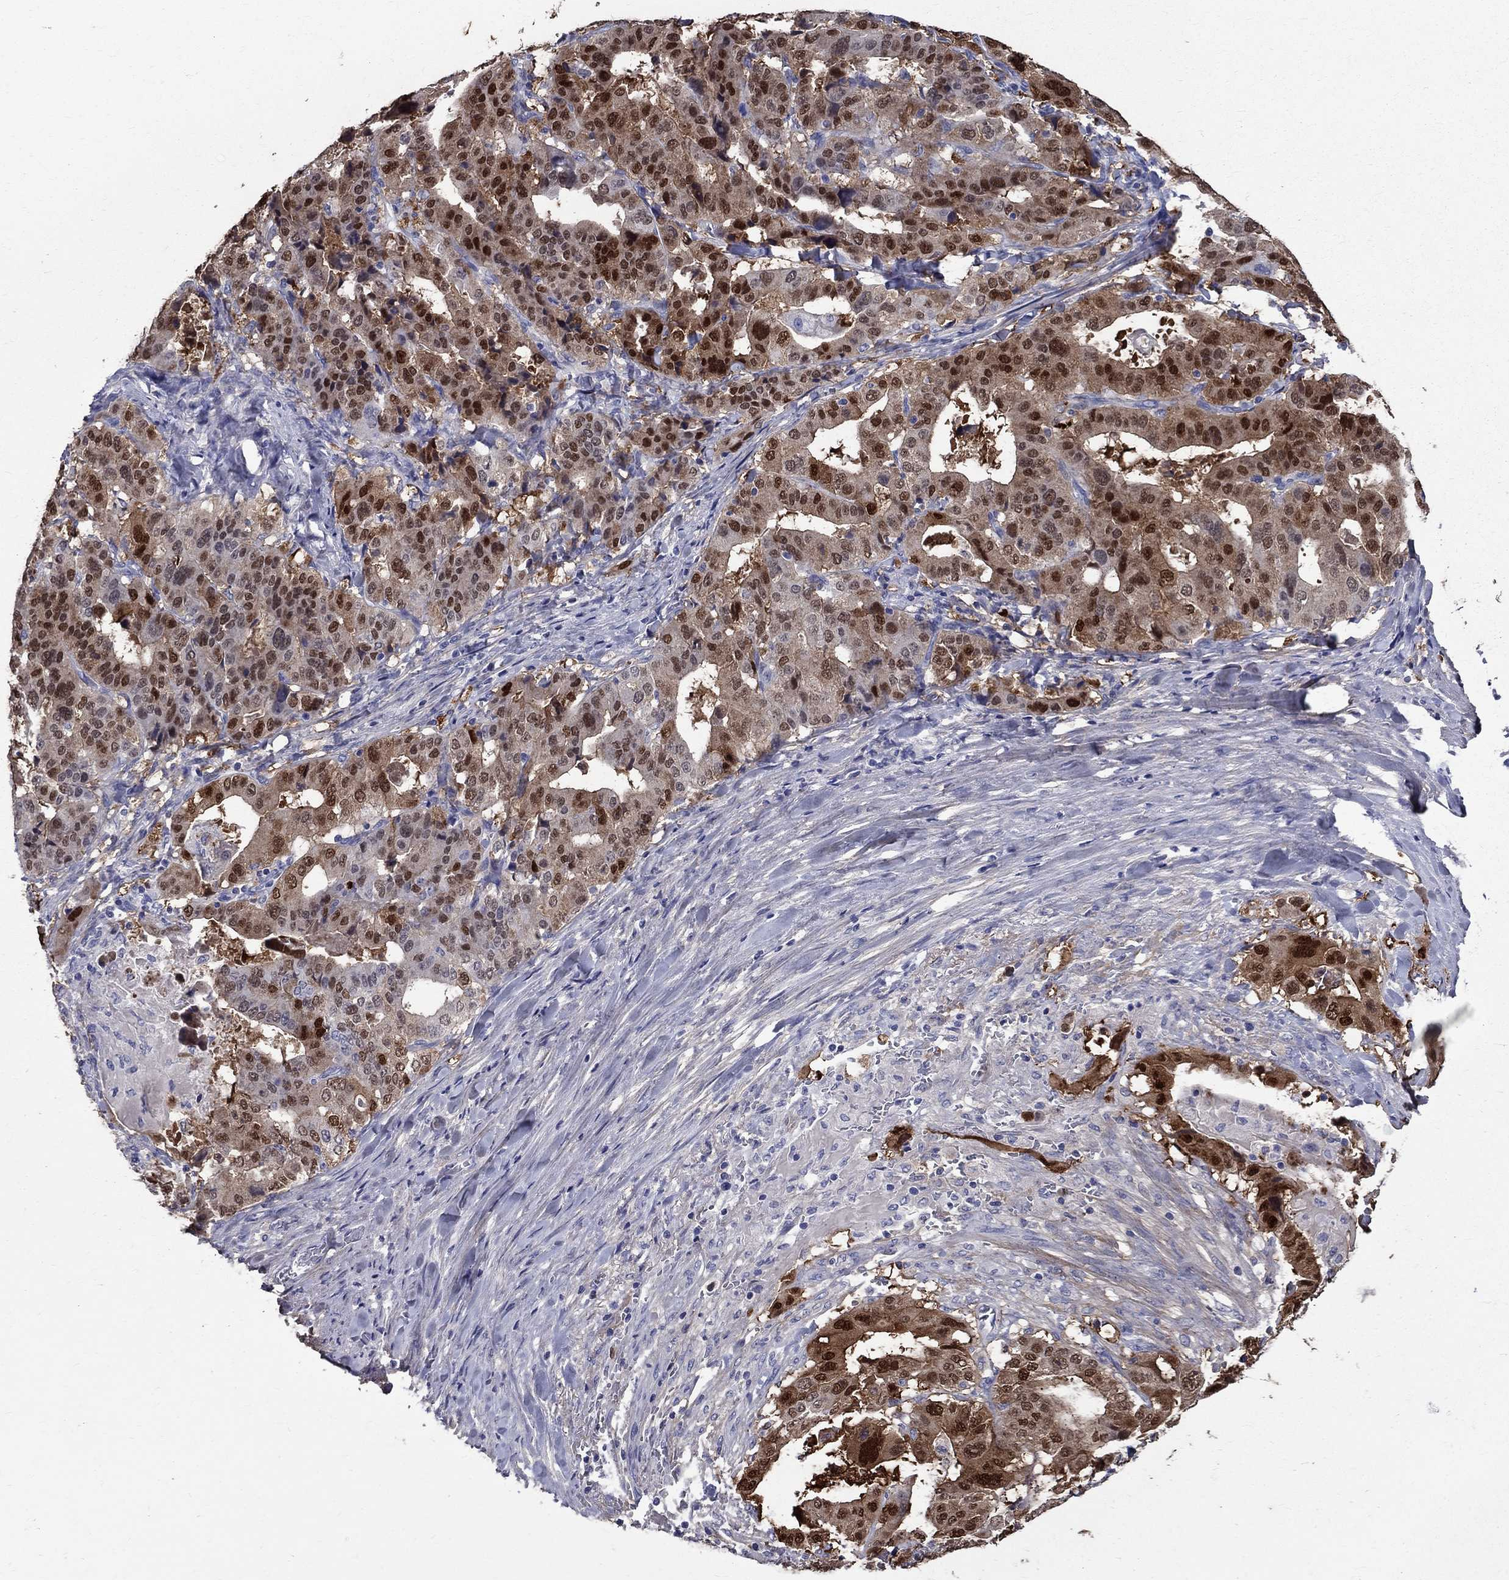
{"staining": {"intensity": "strong", "quantity": "25%-75%", "location": "nuclear"}, "tissue": "stomach cancer", "cell_type": "Tumor cells", "image_type": "cancer", "snomed": [{"axis": "morphology", "description": "Adenocarcinoma, NOS"}, {"axis": "topography", "description": "Stomach"}], "caption": "Immunohistochemical staining of stomach cancer (adenocarcinoma) displays high levels of strong nuclear expression in about 25%-75% of tumor cells.", "gene": "ANXA10", "patient": {"sex": "male", "age": 48}}